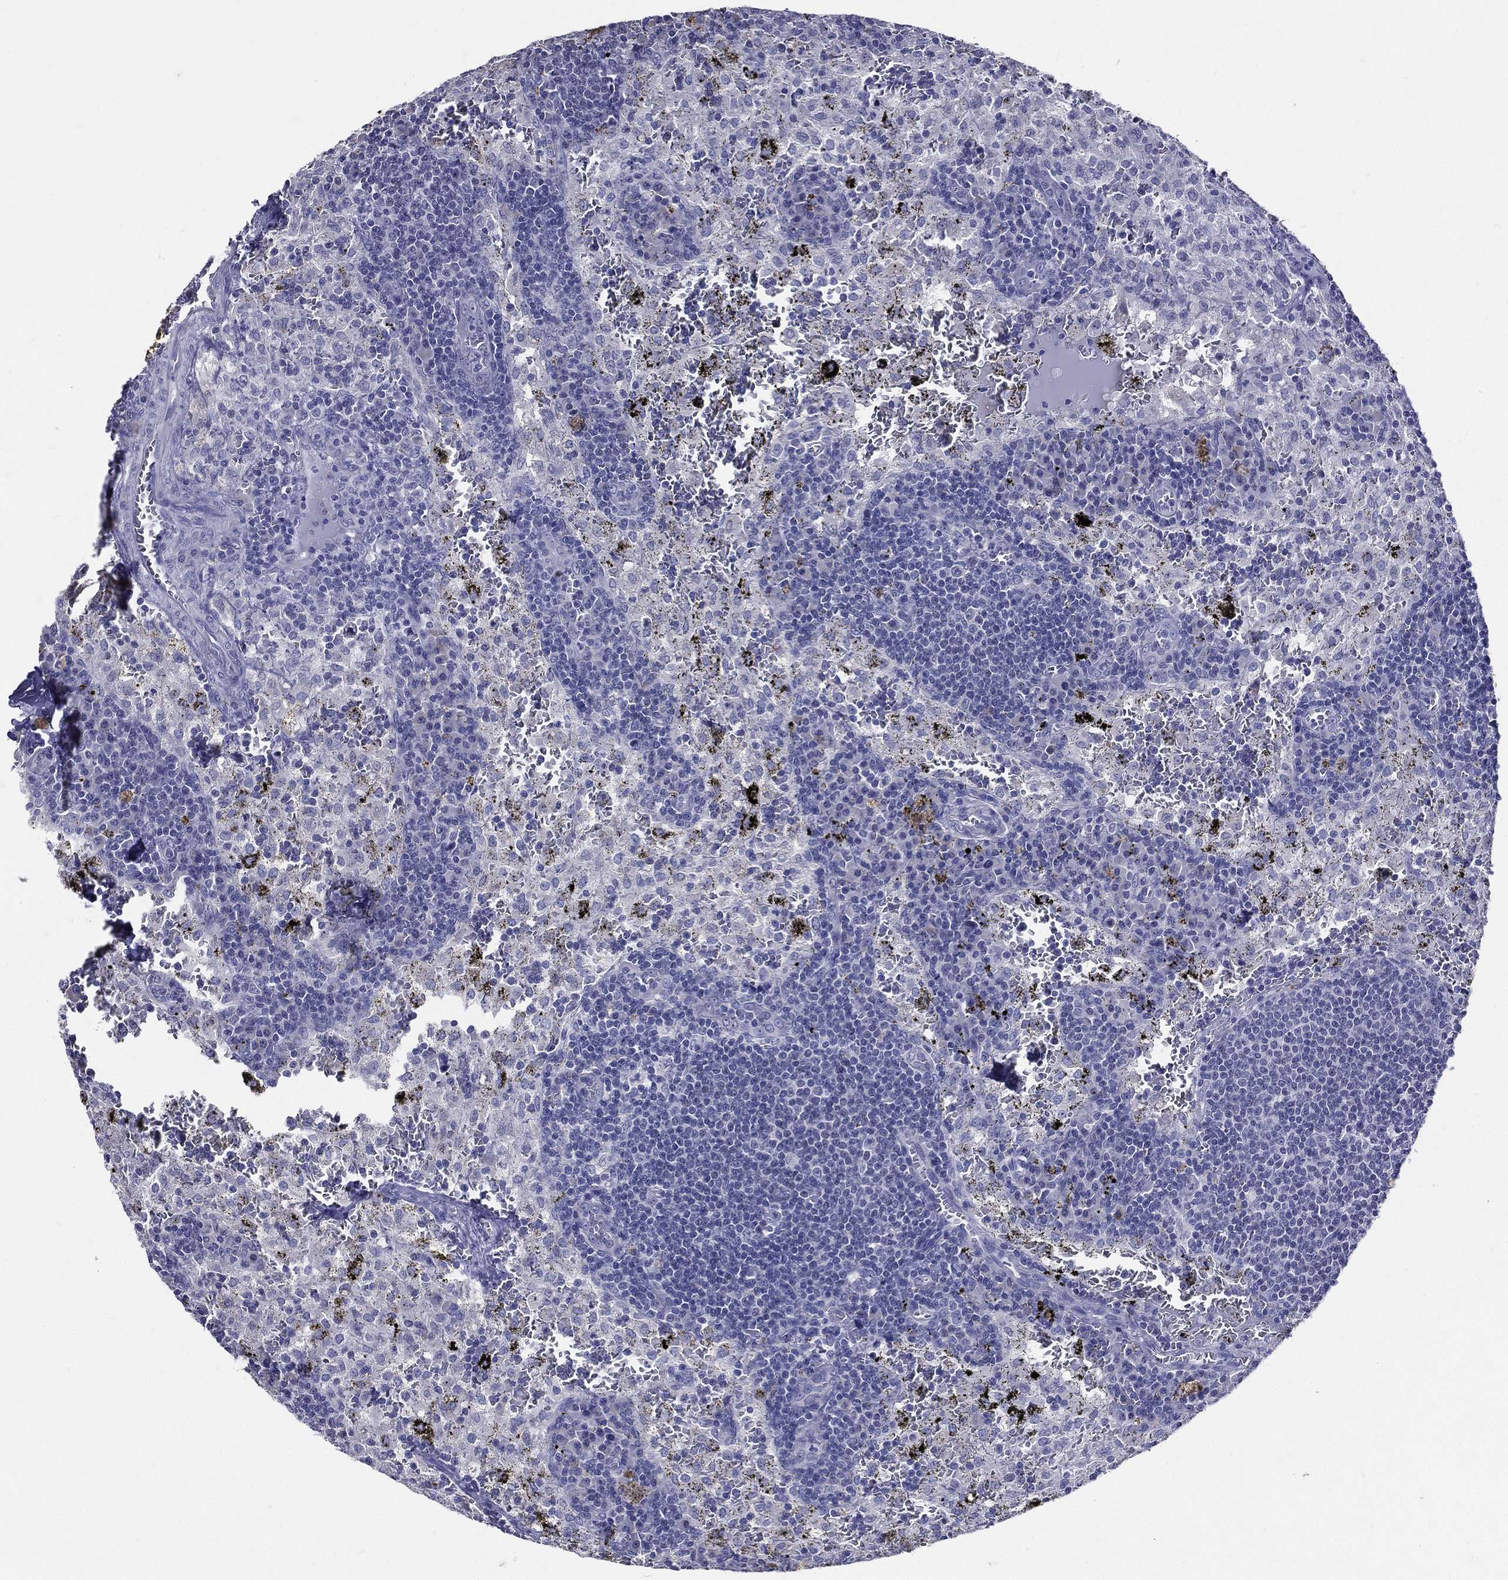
{"staining": {"intensity": "negative", "quantity": "none", "location": "none"}, "tissue": "lymph node", "cell_type": "Germinal center cells", "image_type": "normal", "snomed": [{"axis": "morphology", "description": "Normal tissue, NOS"}, {"axis": "topography", "description": "Lymph node"}], "caption": "IHC image of benign lymph node: human lymph node stained with DAB (3,3'-diaminobenzidine) reveals no significant protein staining in germinal center cells.", "gene": "TGM1", "patient": {"sex": "male", "age": 62}}